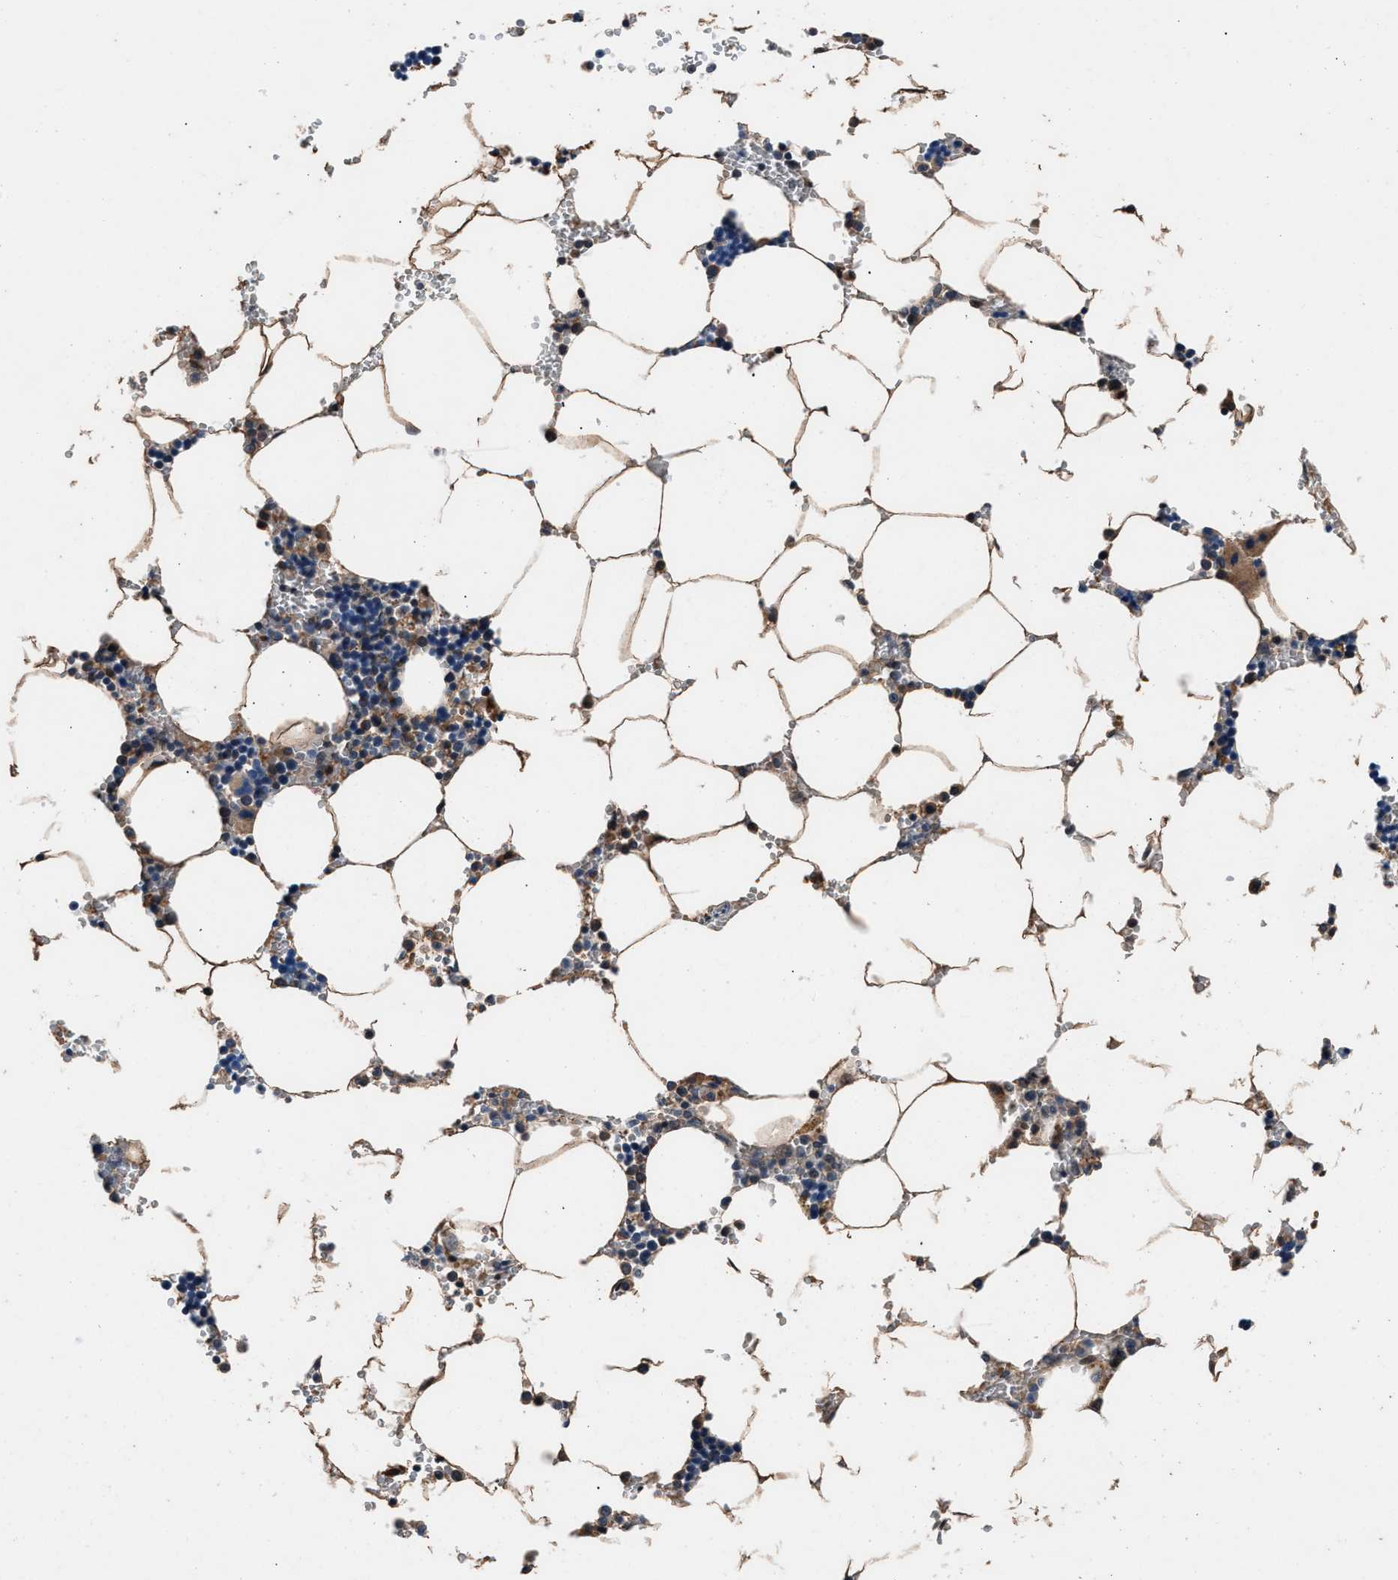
{"staining": {"intensity": "moderate", "quantity": "<25%", "location": "cytoplasmic/membranous"}, "tissue": "bone marrow", "cell_type": "Hematopoietic cells", "image_type": "normal", "snomed": [{"axis": "morphology", "description": "Normal tissue, NOS"}, {"axis": "topography", "description": "Bone marrow"}], "caption": "Immunohistochemistry image of normal bone marrow: human bone marrow stained using immunohistochemistry (IHC) shows low levels of moderate protein expression localized specifically in the cytoplasmic/membranous of hematopoietic cells, appearing as a cytoplasmic/membranous brown color.", "gene": "DENND6B", "patient": {"sex": "male", "age": 70}}